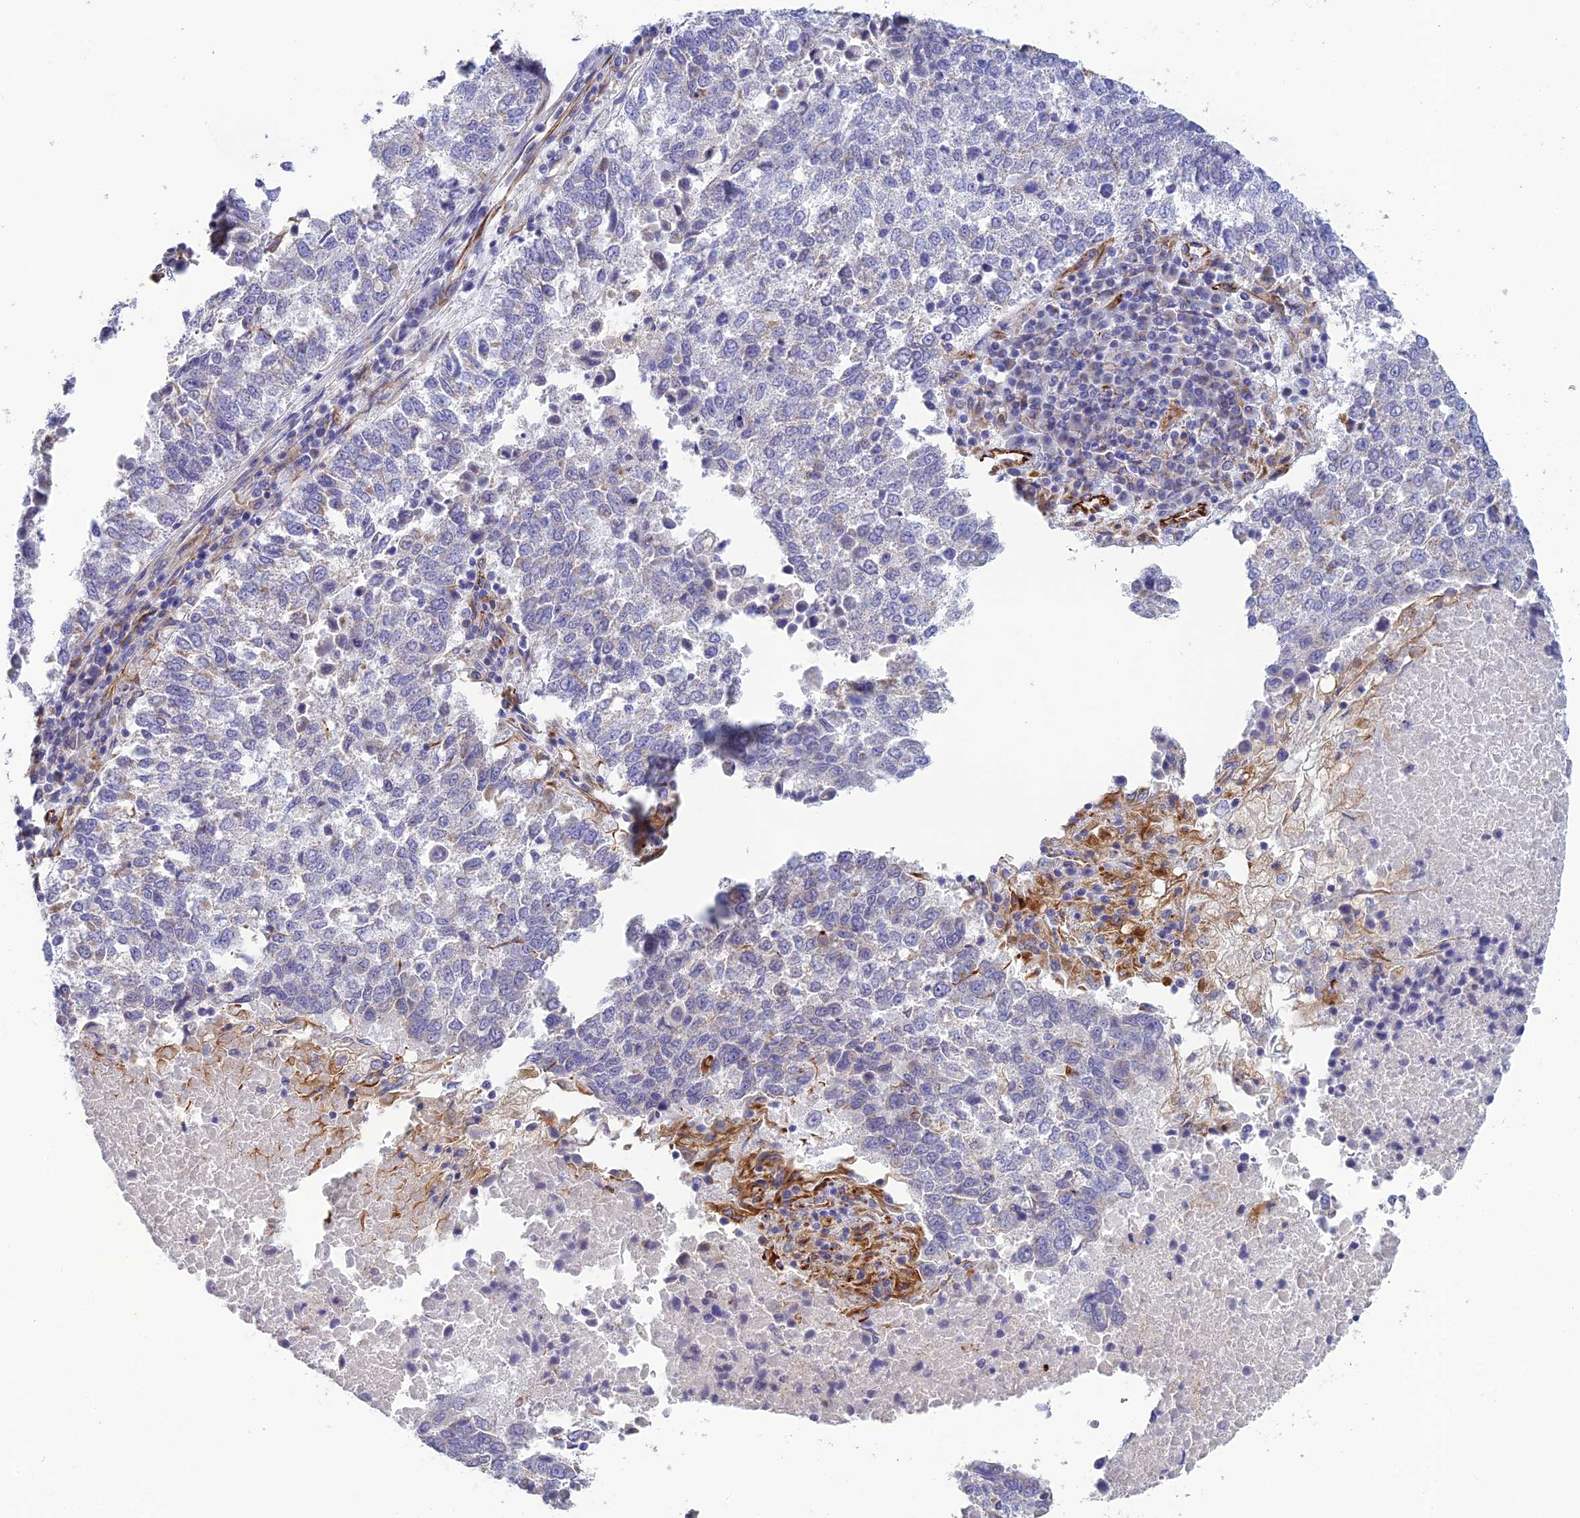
{"staining": {"intensity": "negative", "quantity": "none", "location": "none"}, "tissue": "lung cancer", "cell_type": "Tumor cells", "image_type": "cancer", "snomed": [{"axis": "morphology", "description": "Squamous cell carcinoma, NOS"}, {"axis": "topography", "description": "Lung"}], "caption": "DAB (3,3'-diaminobenzidine) immunohistochemical staining of lung squamous cell carcinoma displays no significant staining in tumor cells. Brightfield microscopy of immunohistochemistry stained with DAB (3,3'-diaminobenzidine) (brown) and hematoxylin (blue), captured at high magnification.", "gene": "FBXL20", "patient": {"sex": "male", "age": 73}}